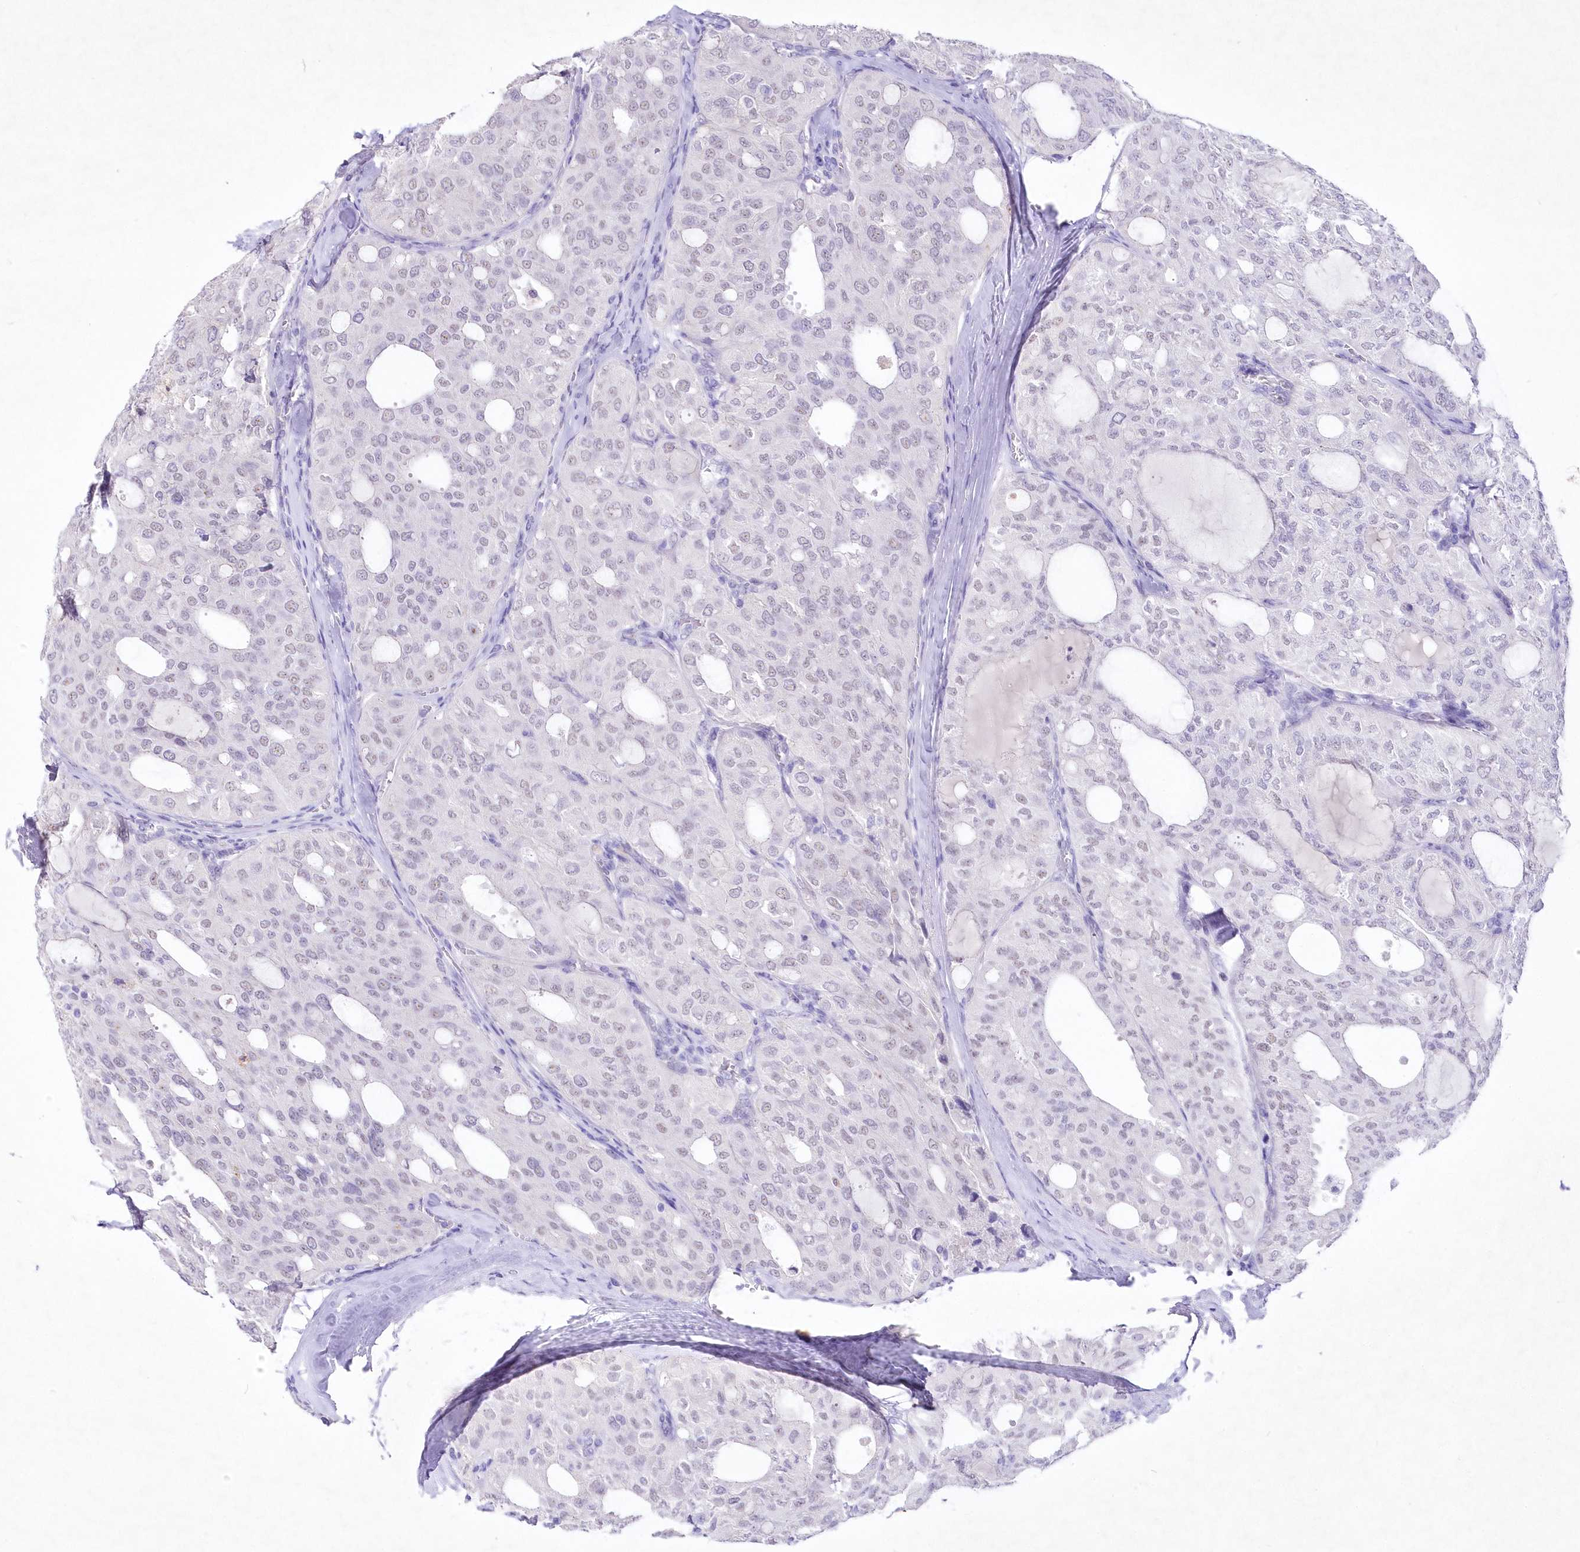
{"staining": {"intensity": "negative", "quantity": "none", "location": "none"}, "tissue": "thyroid cancer", "cell_type": "Tumor cells", "image_type": "cancer", "snomed": [{"axis": "morphology", "description": "Follicular adenoma carcinoma, NOS"}, {"axis": "topography", "description": "Thyroid gland"}], "caption": "A high-resolution histopathology image shows immunohistochemistry staining of follicular adenoma carcinoma (thyroid), which displays no significant positivity in tumor cells. (DAB immunohistochemistry (IHC), high magnification).", "gene": "RBM27", "patient": {"sex": "male", "age": 75}}